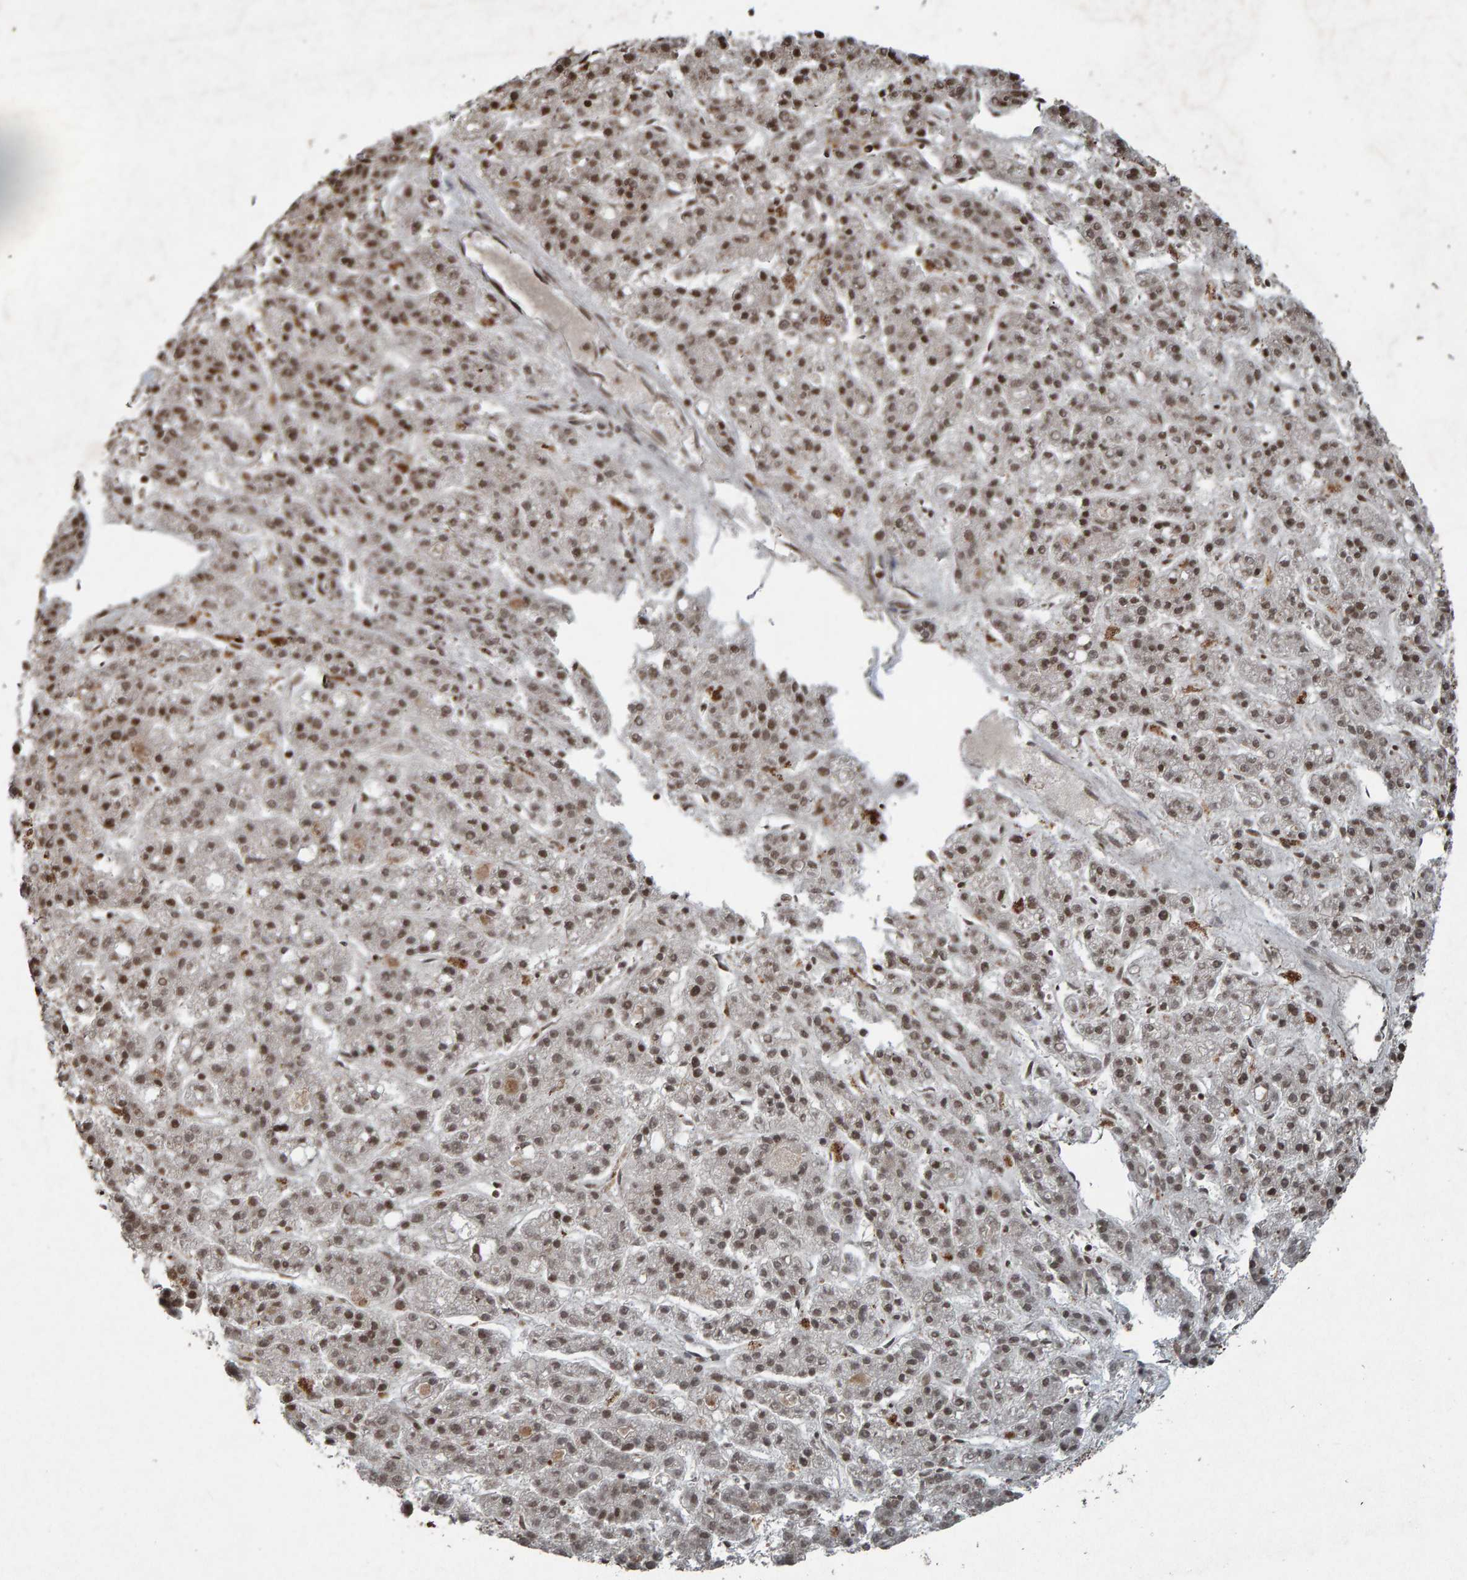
{"staining": {"intensity": "moderate", "quantity": "25%-75%", "location": "nuclear"}, "tissue": "liver cancer", "cell_type": "Tumor cells", "image_type": "cancer", "snomed": [{"axis": "morphology", "description": "Carcinoma, Hepatocellular, NOS"}, {"axis": "topography", "description": "Liver"}], "caption": "Immunohistochemical staining of human liver hepatocellular carcinoma demonstrates moderate nuclear protein expression in approximately 25%-75% of tumor cells. (IHC, brightfield microscopy, high magnification).", "gene": "H2AZ1", "patient": {"sex": "male", "age": 70}}